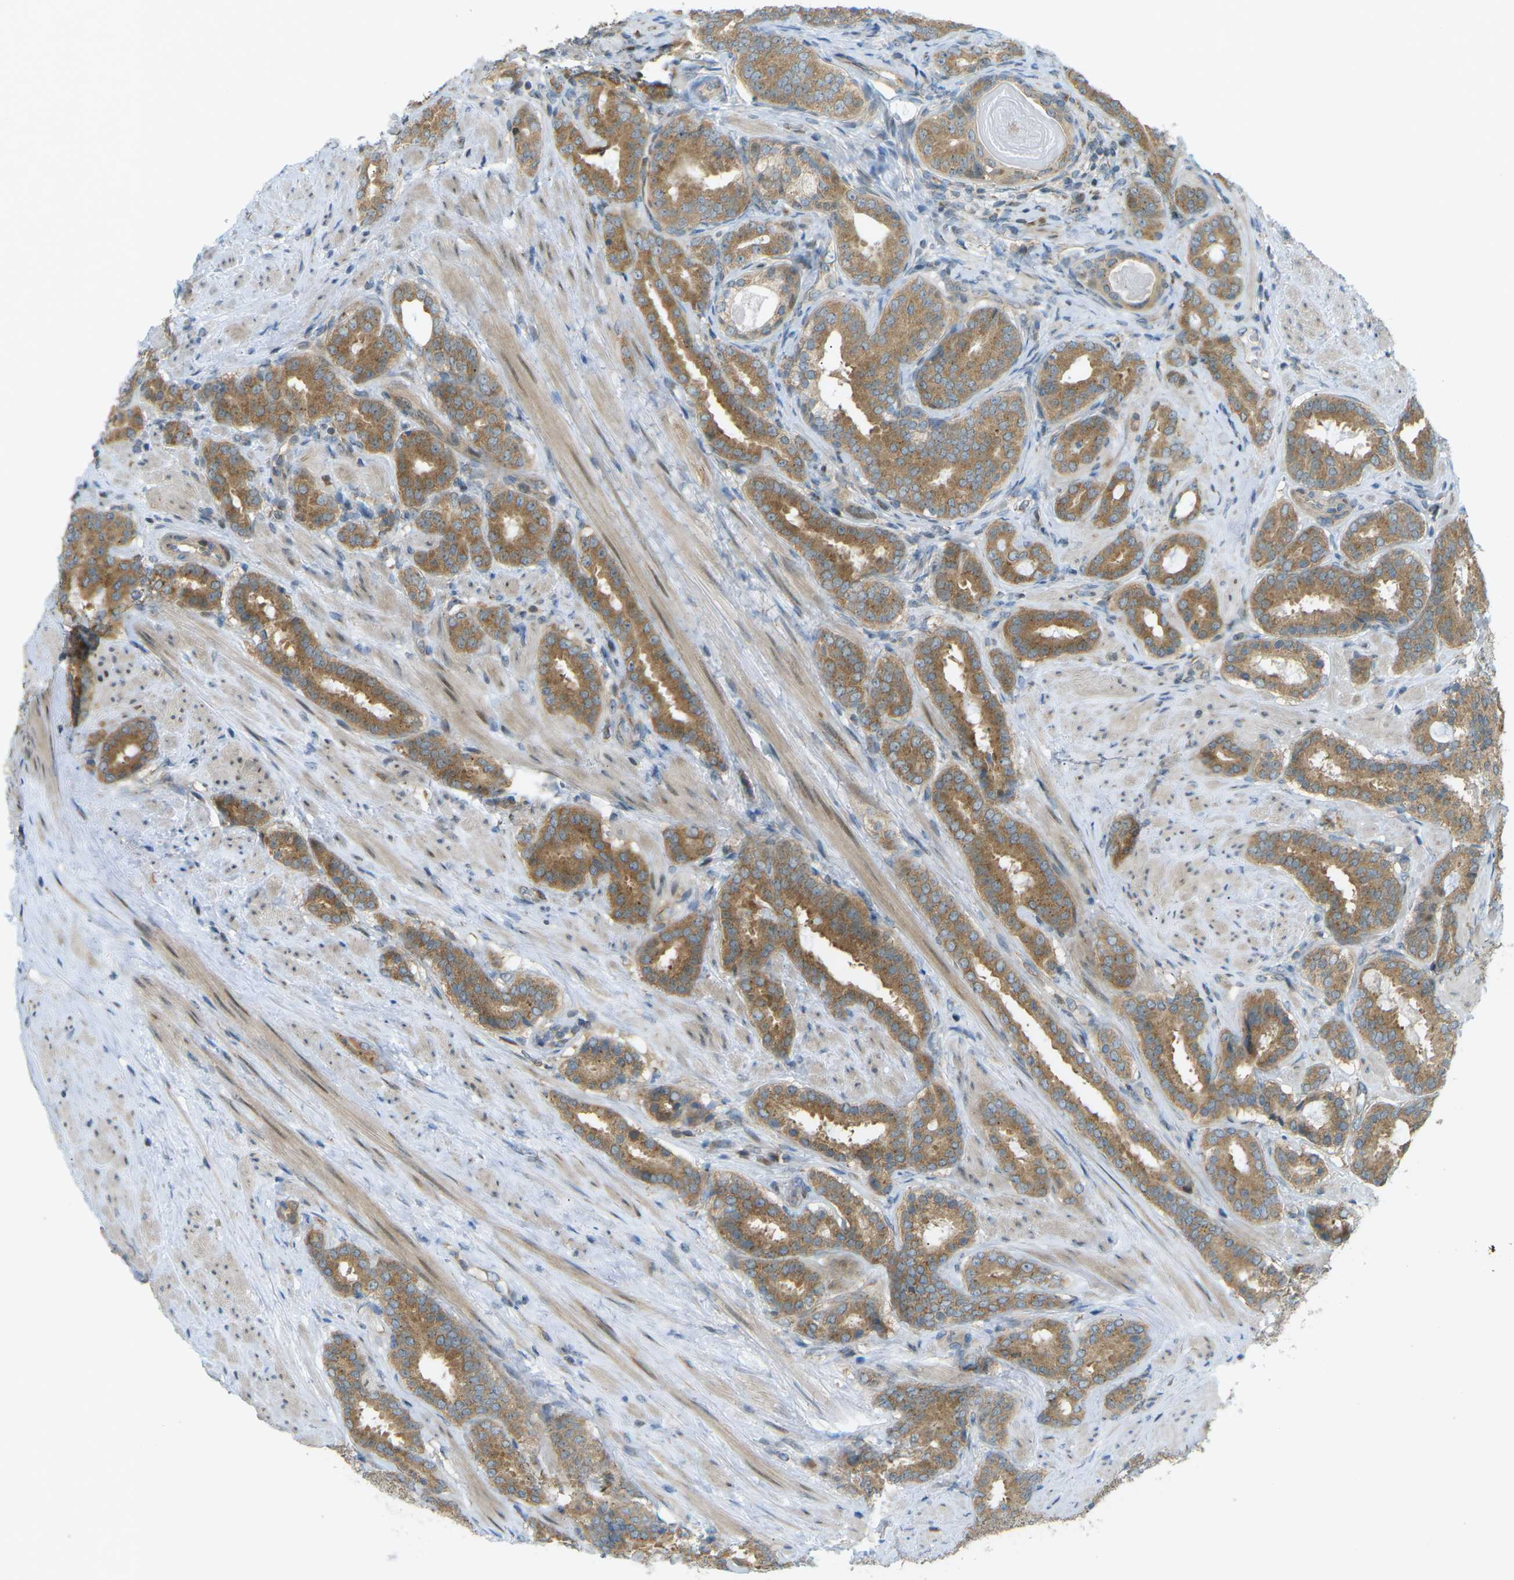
{"staining": {"intensity": "moderate", "quantity": ">75%", "location": "cytoplasmic/membranous"}, "tissue": "prostate cancer", "cell_type": "Tumor cells", "image_type": "cancer", "snomed": [{"axis": "morphology", "description": "Adenocarcinoma, Low grade"}, {"axis": "topography", "description": "Prostate"}], "caption": "About >75% of tumor cells in human prostate low-grade adenocarcinoma display moderate cytoplasmic/membranous protein expression as visualized by brown immunohistochemical staining.", "gene": "CCDC186", "patient": {"sex": "male", "age": 69}}